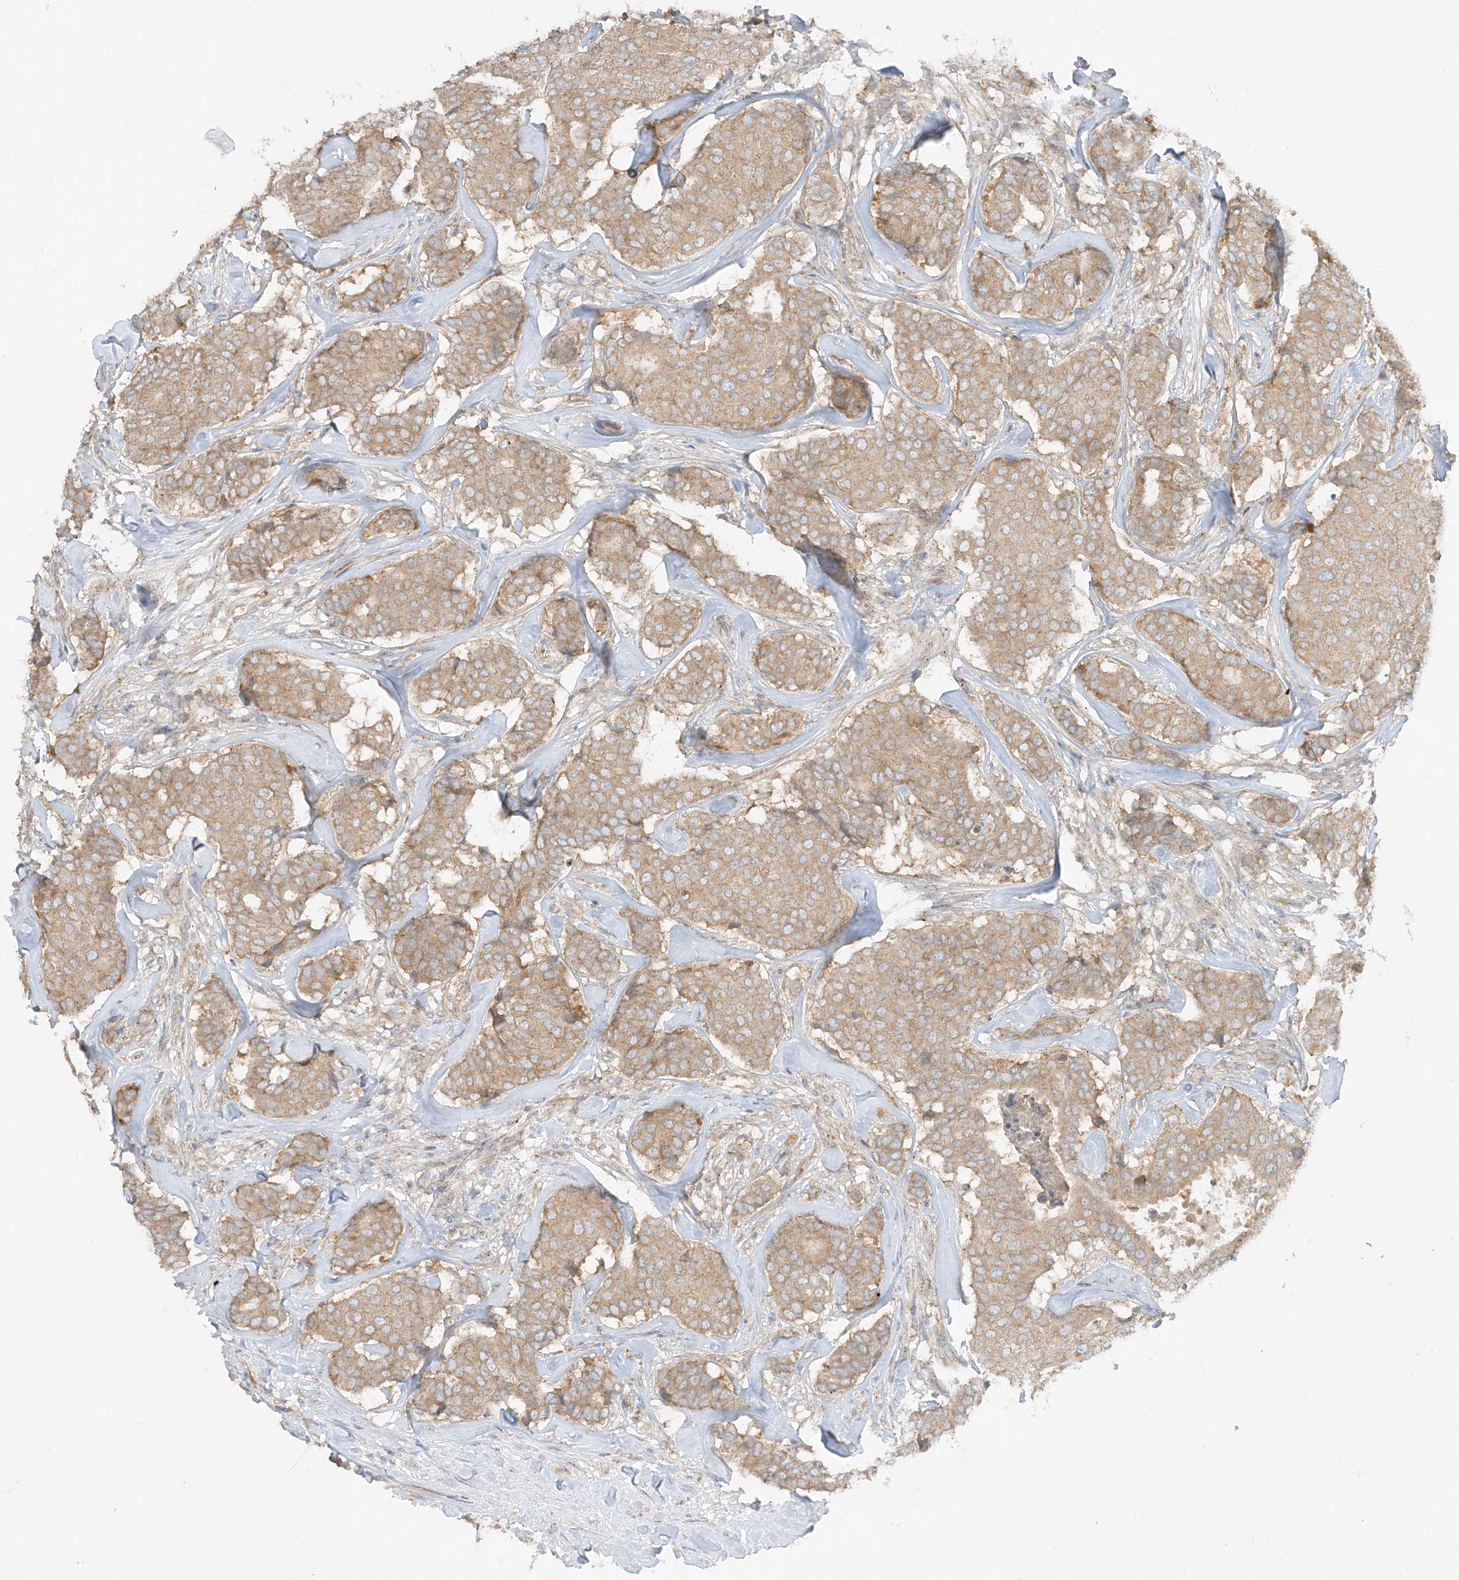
{"staining": {"intensity": "moderate", "quantity": ">75%", "location": "cytoplasmic/membranous"}, "tissue": "breast cancer", "cell_type": "Tumor cells", "image_type": "cancer", "snomed": [{"axis": "morphology", "description": "Duct carcinoma"}, {"axis": "topography", "description": "Breast"}], "caption": "Brown immunohistochemical staining in human breast cancer (infiltrating ductal carcinoma) exhibits moderate cytoplasmic/membranous staining in approximately >75% of tumor cells.", "gene": "RPP40", "patient": {"sex": "female", "age": 75}}